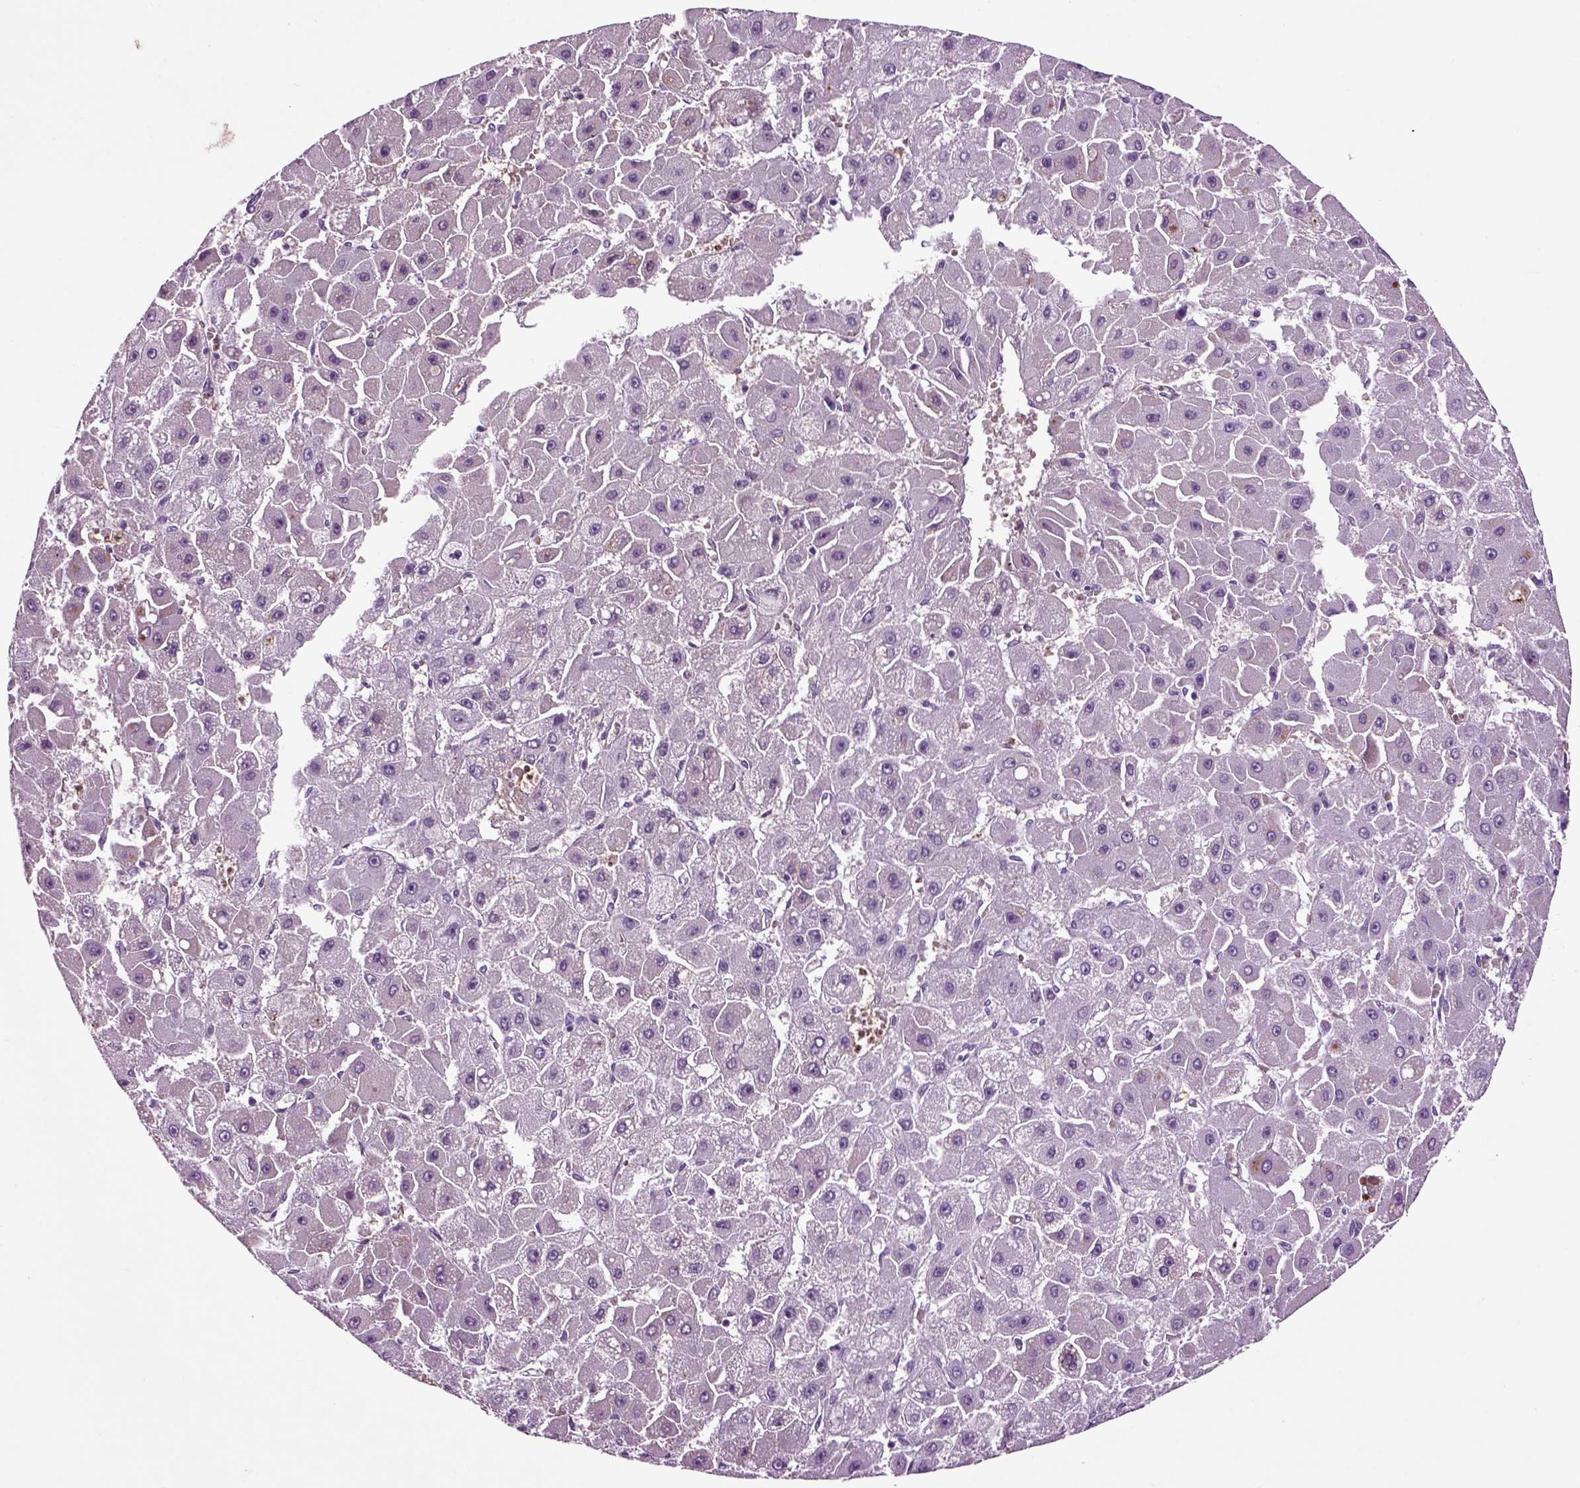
{"staining": {"intensity": "negative", "quantity": "none", "location": "none"}, "tissue": "liver cancer", "cell_type": "Tumor cells", "image_type": "cancer", "snomed": [{"axis": "morphology", "description": "Carcinoma, Hepatocellular, NOS"}, {"axis": "topography", "description": "Liver"}], "caption": "Immunohistochemistry micrograph of neoplastic tissue: liver hepatocellular carcinoma stained with DAB reveals no significant protein positivity in tumor cells.", "gene": "SPON1", "patient": {"sex": "female", "age": 25}}